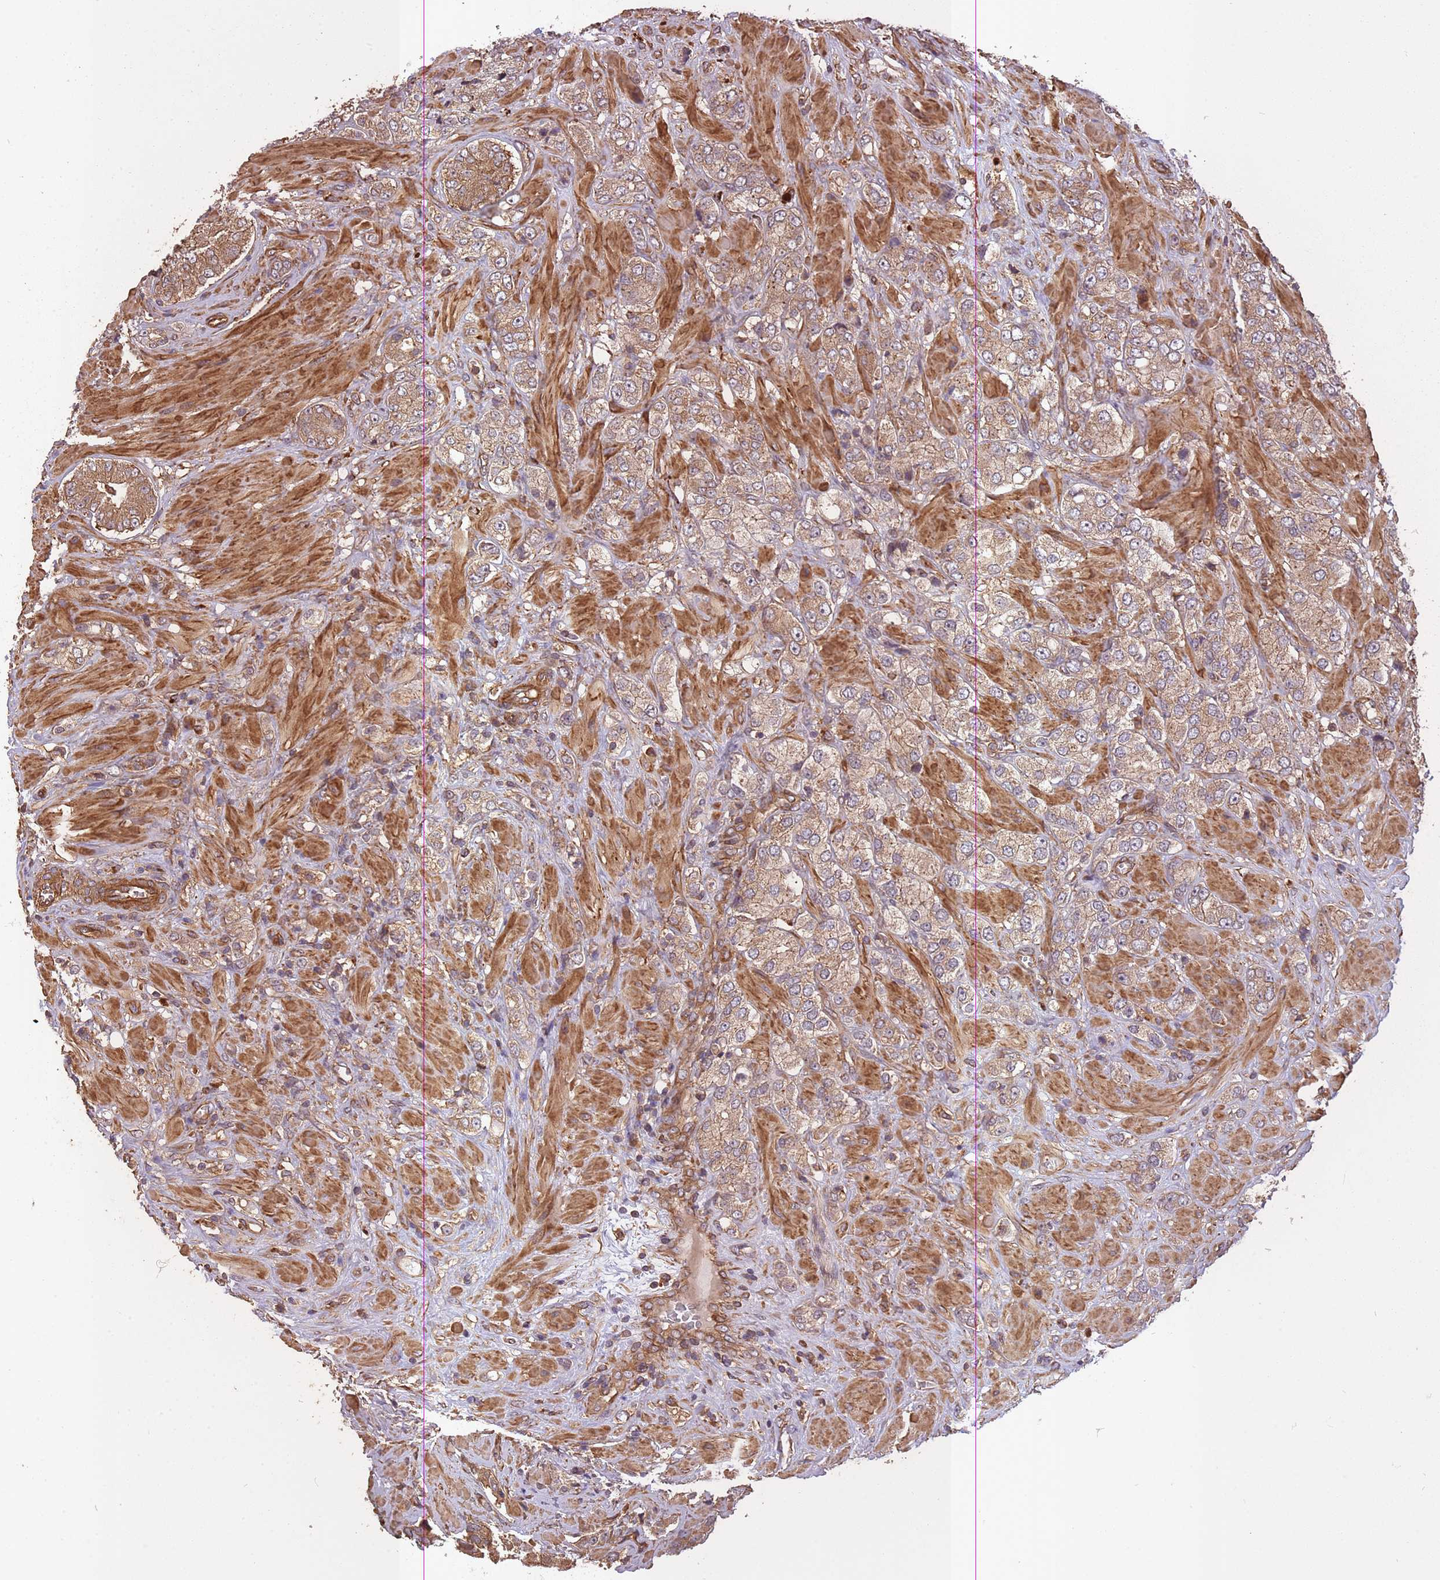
{"staining": {"intensity": "moderate", "quantity": ">75%", "location": "cytoplasmic/membranous"}, "tissue": "prostate cancer", "cell_type": "Tumor cells", "image_type": "cancer", "snomed": [{"axis": "morphology", "description": "Adenocarcinoma, High grade"}, {"axis": "topography", "description": "Prostate and seminal vesicle, NOS"}], "caption": "Human prostate cancer (adenocarcinoma (high-grade)) stained with a protein marker exhibits moderate staining in tumor cells.", "gene": "ARMH3", "patient": {"sex": "male", "age": 64}}